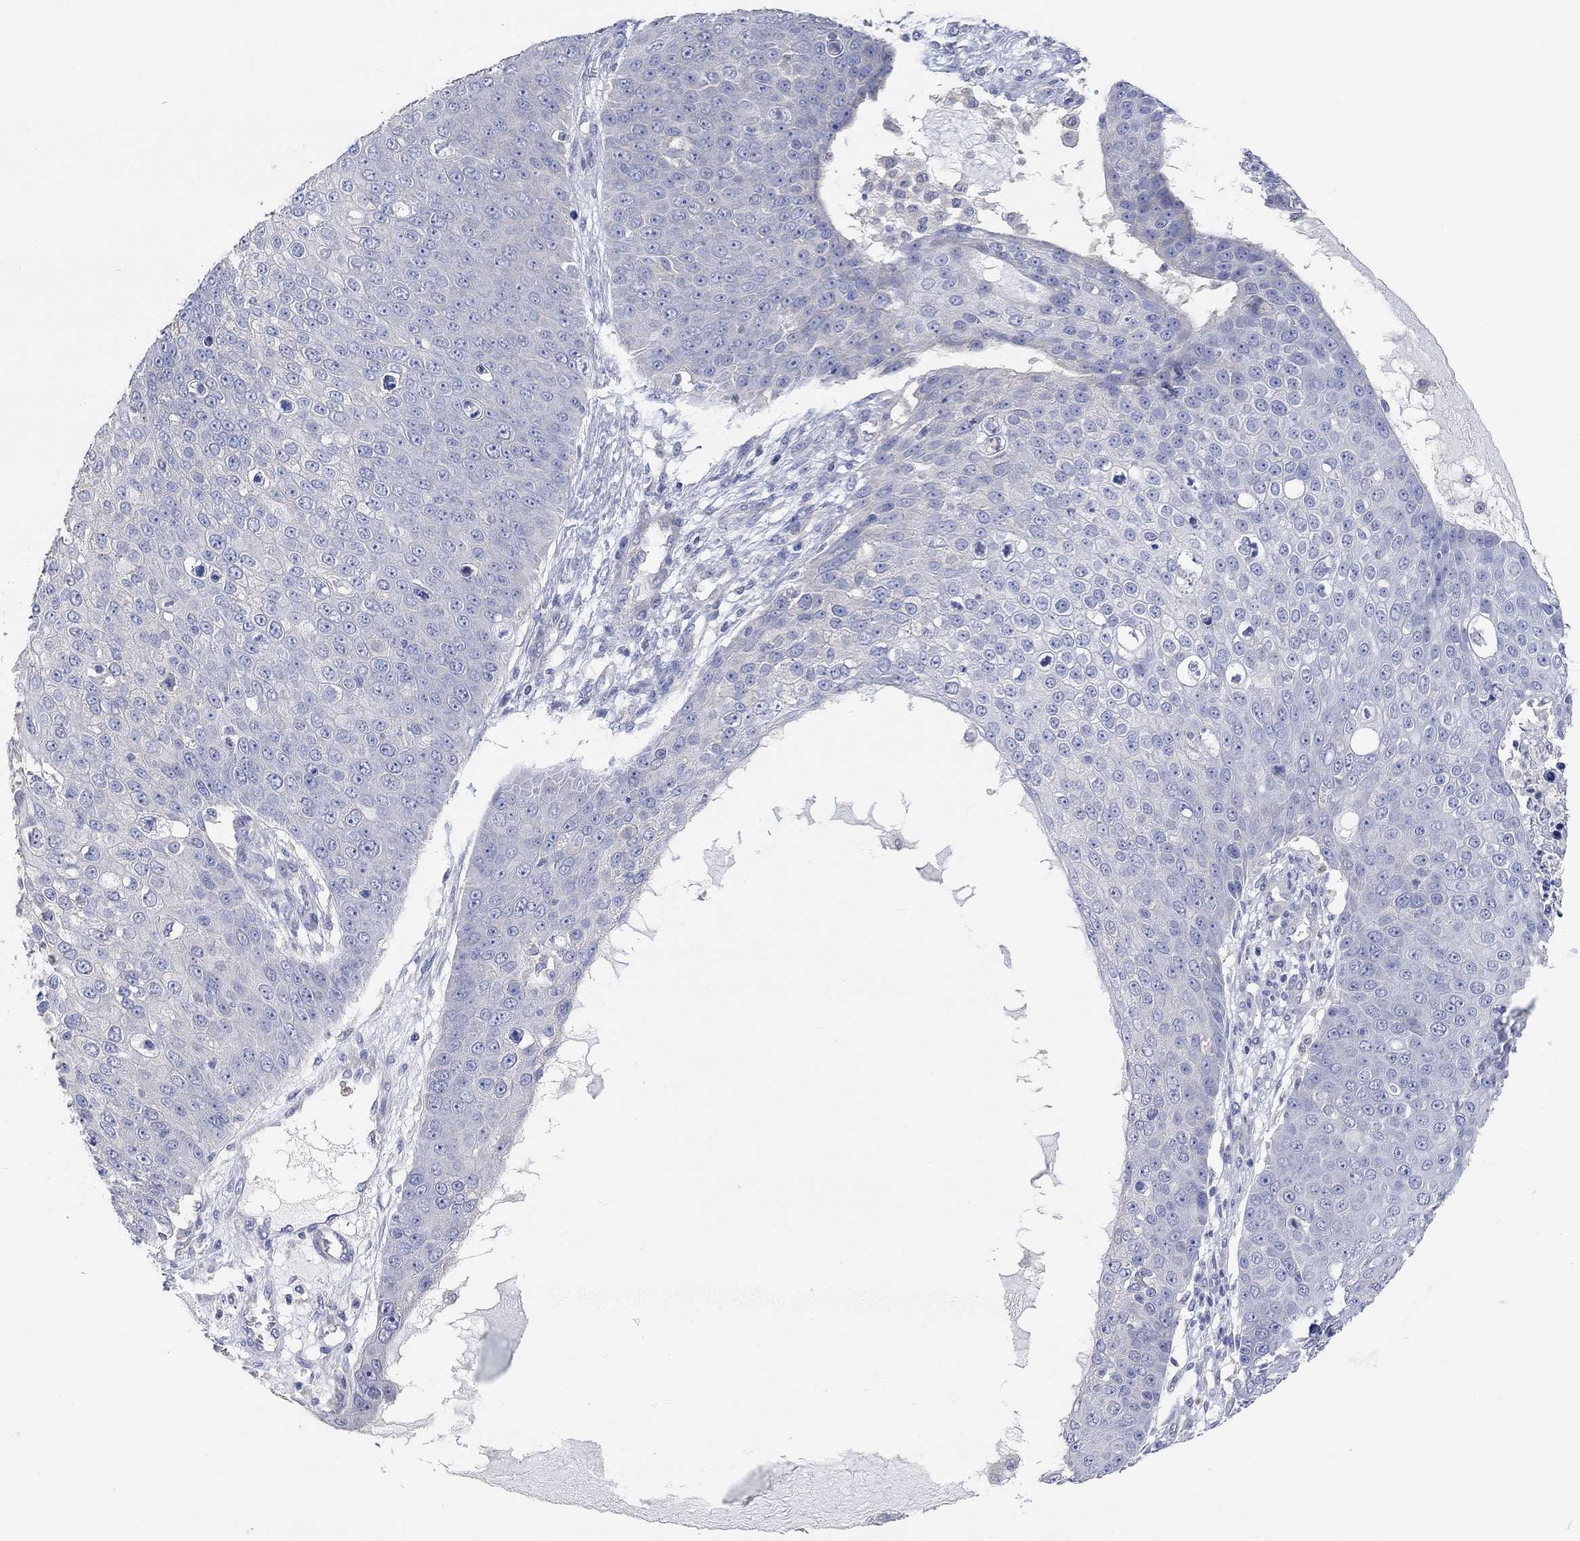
{"staining": {"intensity": "negative", "quantity": "none", "location": "none"}, "tissue": "skin cancer", "cell_type": "Tumor cells", "image_type": "cancer", "snomed": [{"axis": "morphology", "description": "Squamous cell carcinoma, NOS"}, {"axis": "topography", "description": "Skin"}], "caption": "This is an immunohistochemistry image of human skin cancer (squamous cell carcinoma). There is no positivity in tumor cells.", "gene": "NLRP14", "patient": {"sex": "male", "age": 71}}